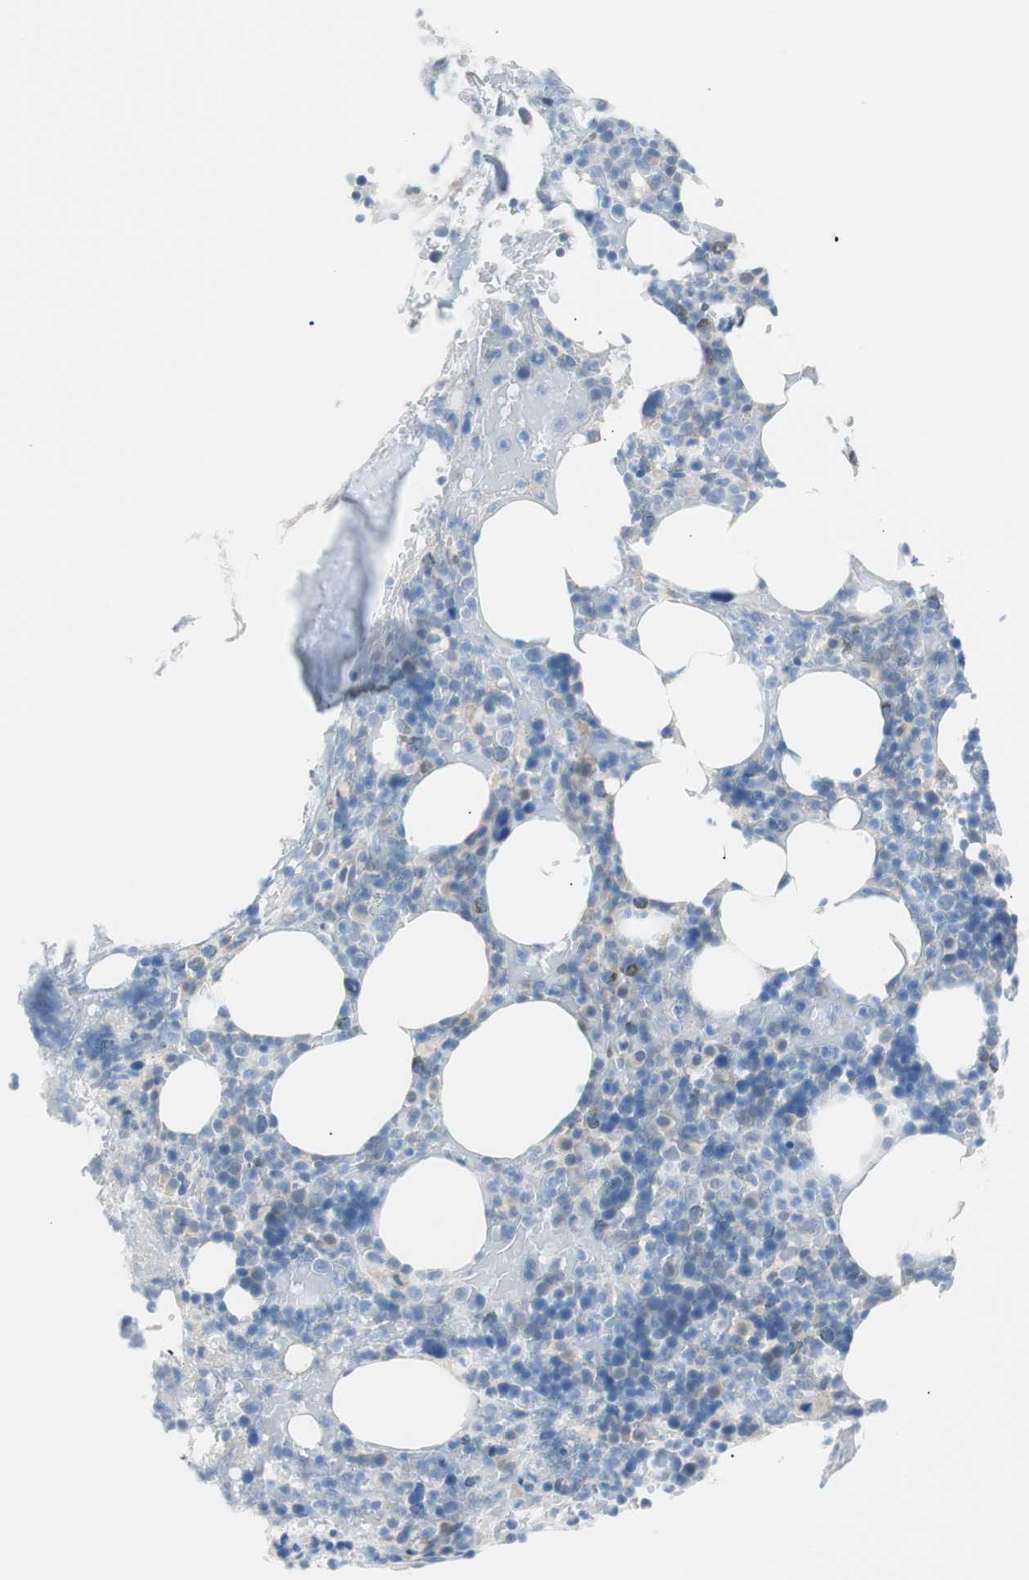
{"staining": {"intensity": "weak", "quantity": "25%-75%", "location": "cytoplasmic/membranous"}, "tissue": "bone marrow", "cell_type": "Hematopoietic cells", "image_type": "normal", "snomed": [{"axis": "morphology", "description": "Normal tissue, NOS"}, {"axis": "topography", "description": "Bone marrow"}], "caption": "This image exhibits IHC staining of benign bone marrow, with low weak cytoplasmic/membranous positivity in approximately 25%-75% of hematopoietic cells.", "gene": "VIL1", "patient": {"sex": "female", "age": 66}}